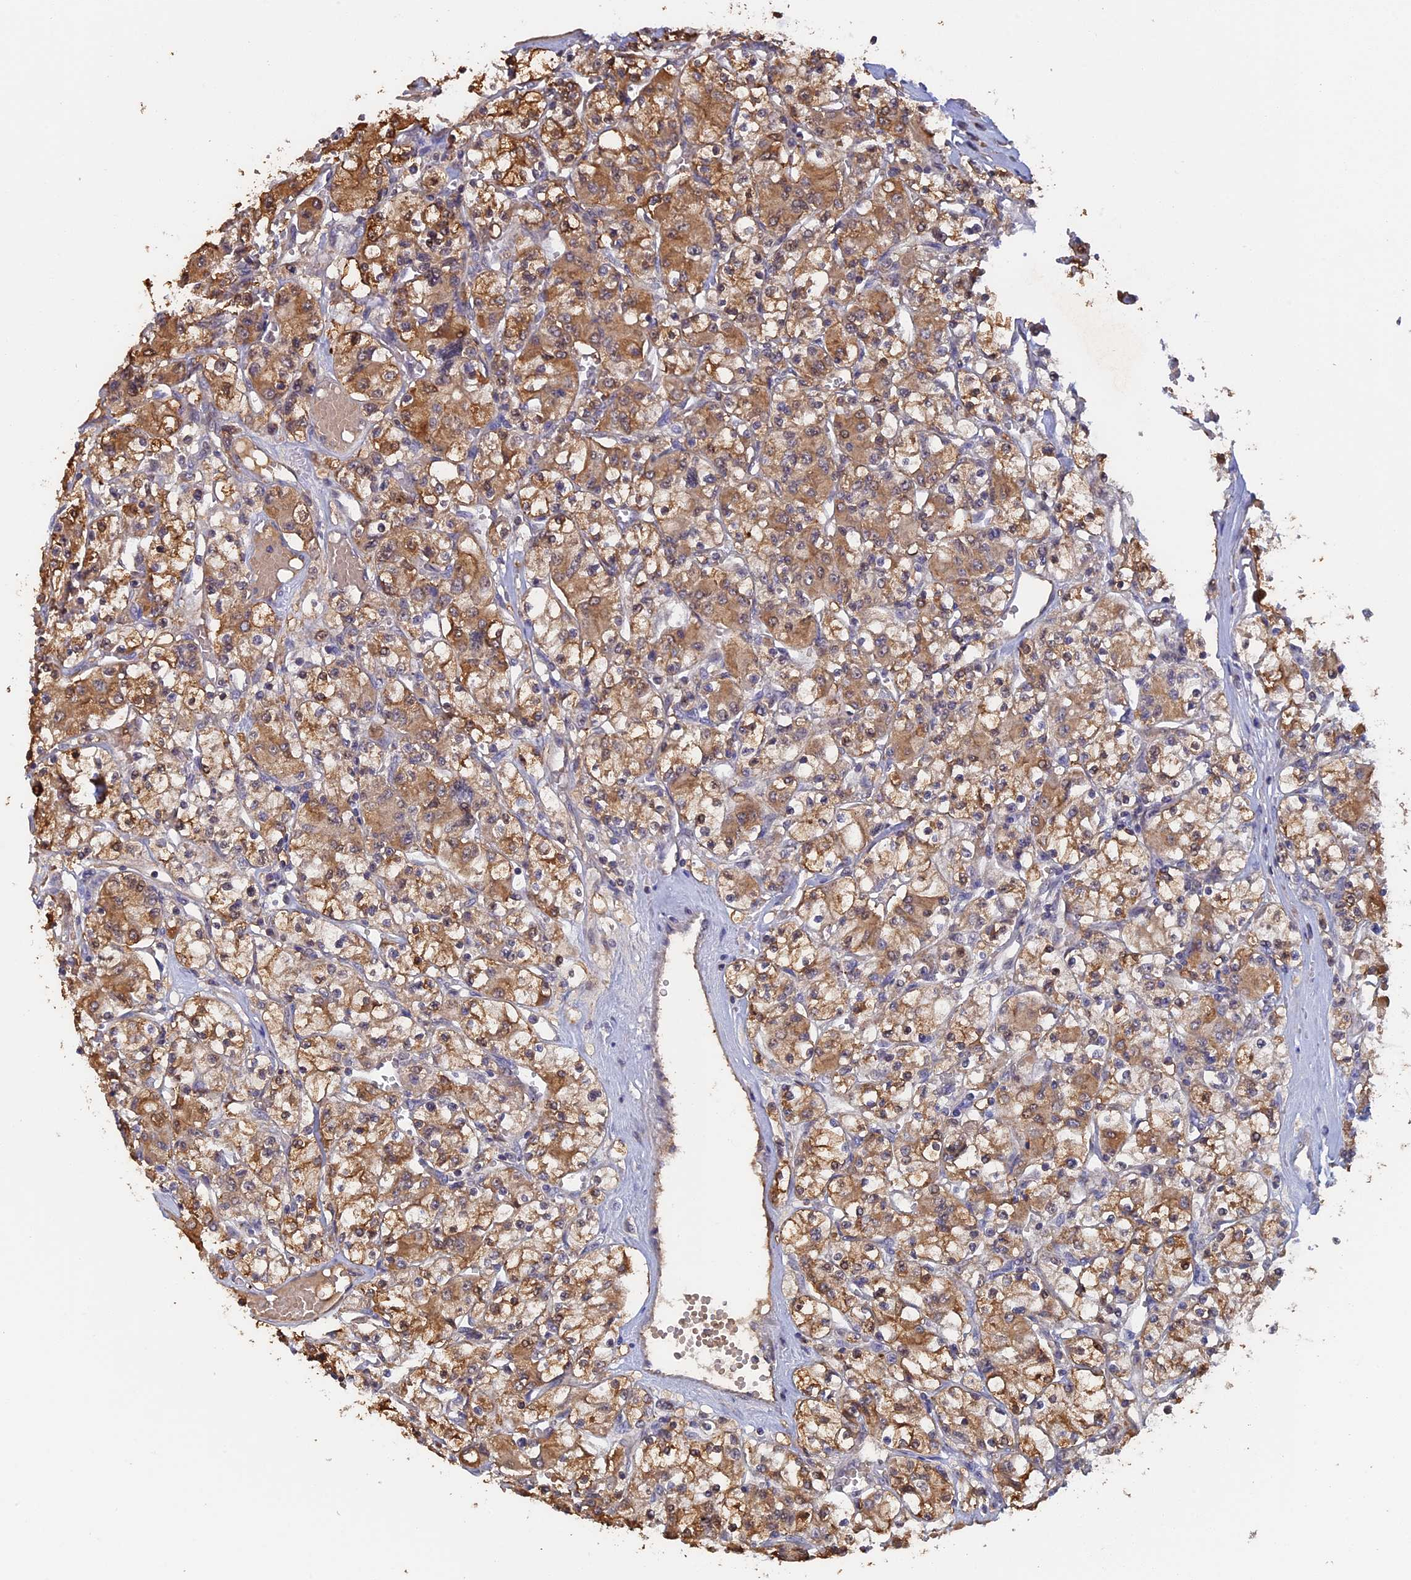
{"staining": {"intensity": "moderate", "quantity": ">75%", "location": "cytoplasmic/membranous"}, "tissue": "renal cancer", "cell_type": "Tumor cells", "image_type": "cancer", "snomed": [{"axis": "morphology", "description": "Adenocarcinoma, NOS"}, {"axis": "topography", "description": "Kidney"}], "caption": "Immunohistochemical staining of human renal cancer exhibits medium levels of moderate cytoplasmic/membranous protein staining in approximately >75% of tumor cells.", "gene": "FAM98C", "patient": {"sex": "female", "age": 59}}